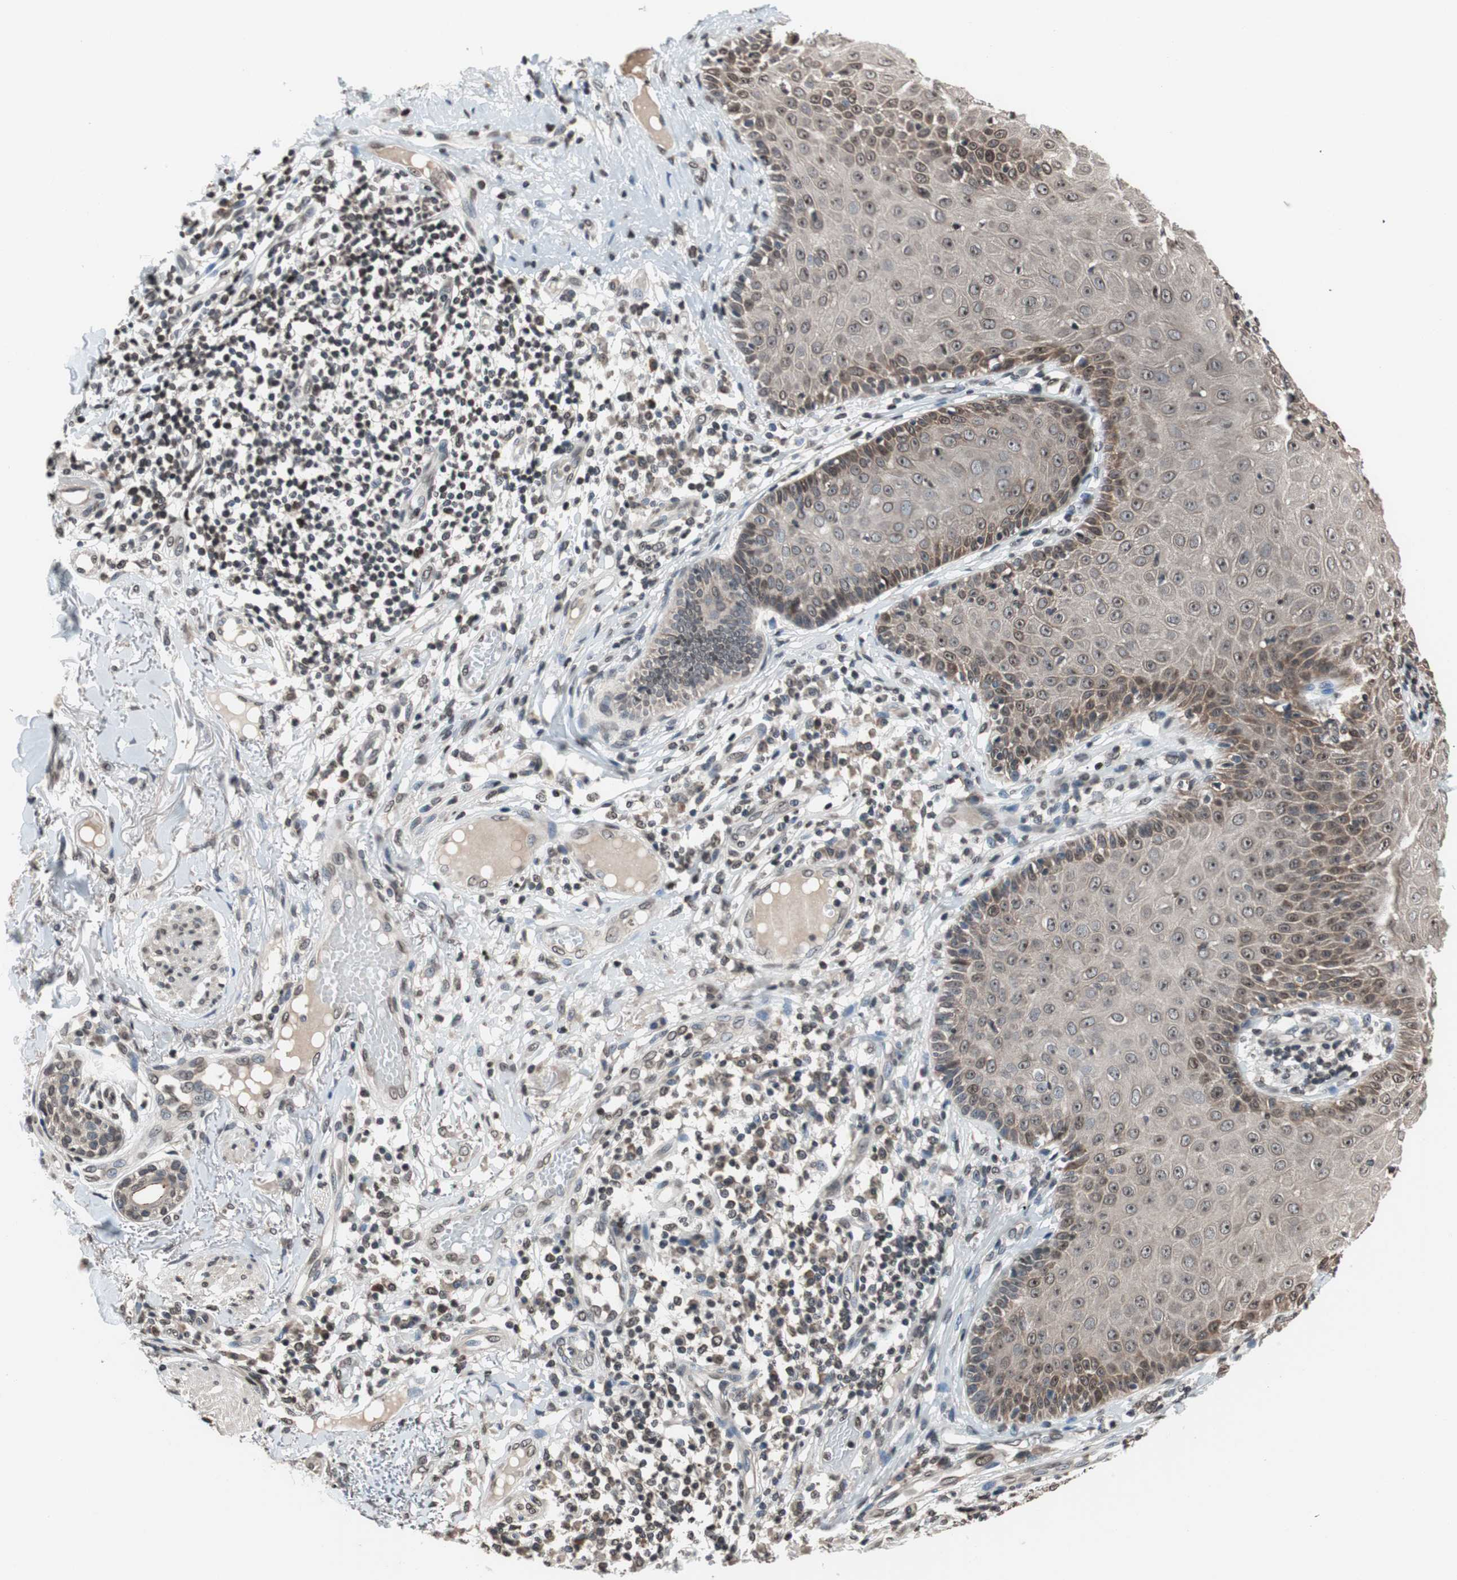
{"staining": {"intensity": "weak", "quantity": "25%-75%", "location": "cytoplasmic/membranous,nuclear"}, "tissue": "skin cancer", "cell_type": "Tumor cells", "image_type": "cancer", "snomed": [{"axis": "morphology", "description": "Normal tissue, NOS"}, {"axis": "morphology", "description": "Basal cell carcinoma"}, {"axis": "topography", "description": "Skin"}], "caption": "The immunohistochemical stain labels weak cytoplasmic/membranous and nuclear staining in tumor cells of skin basal cell carcinoma tissue.", "gene": "RFC1", "patient": {"sex": "male", "age": 52}}